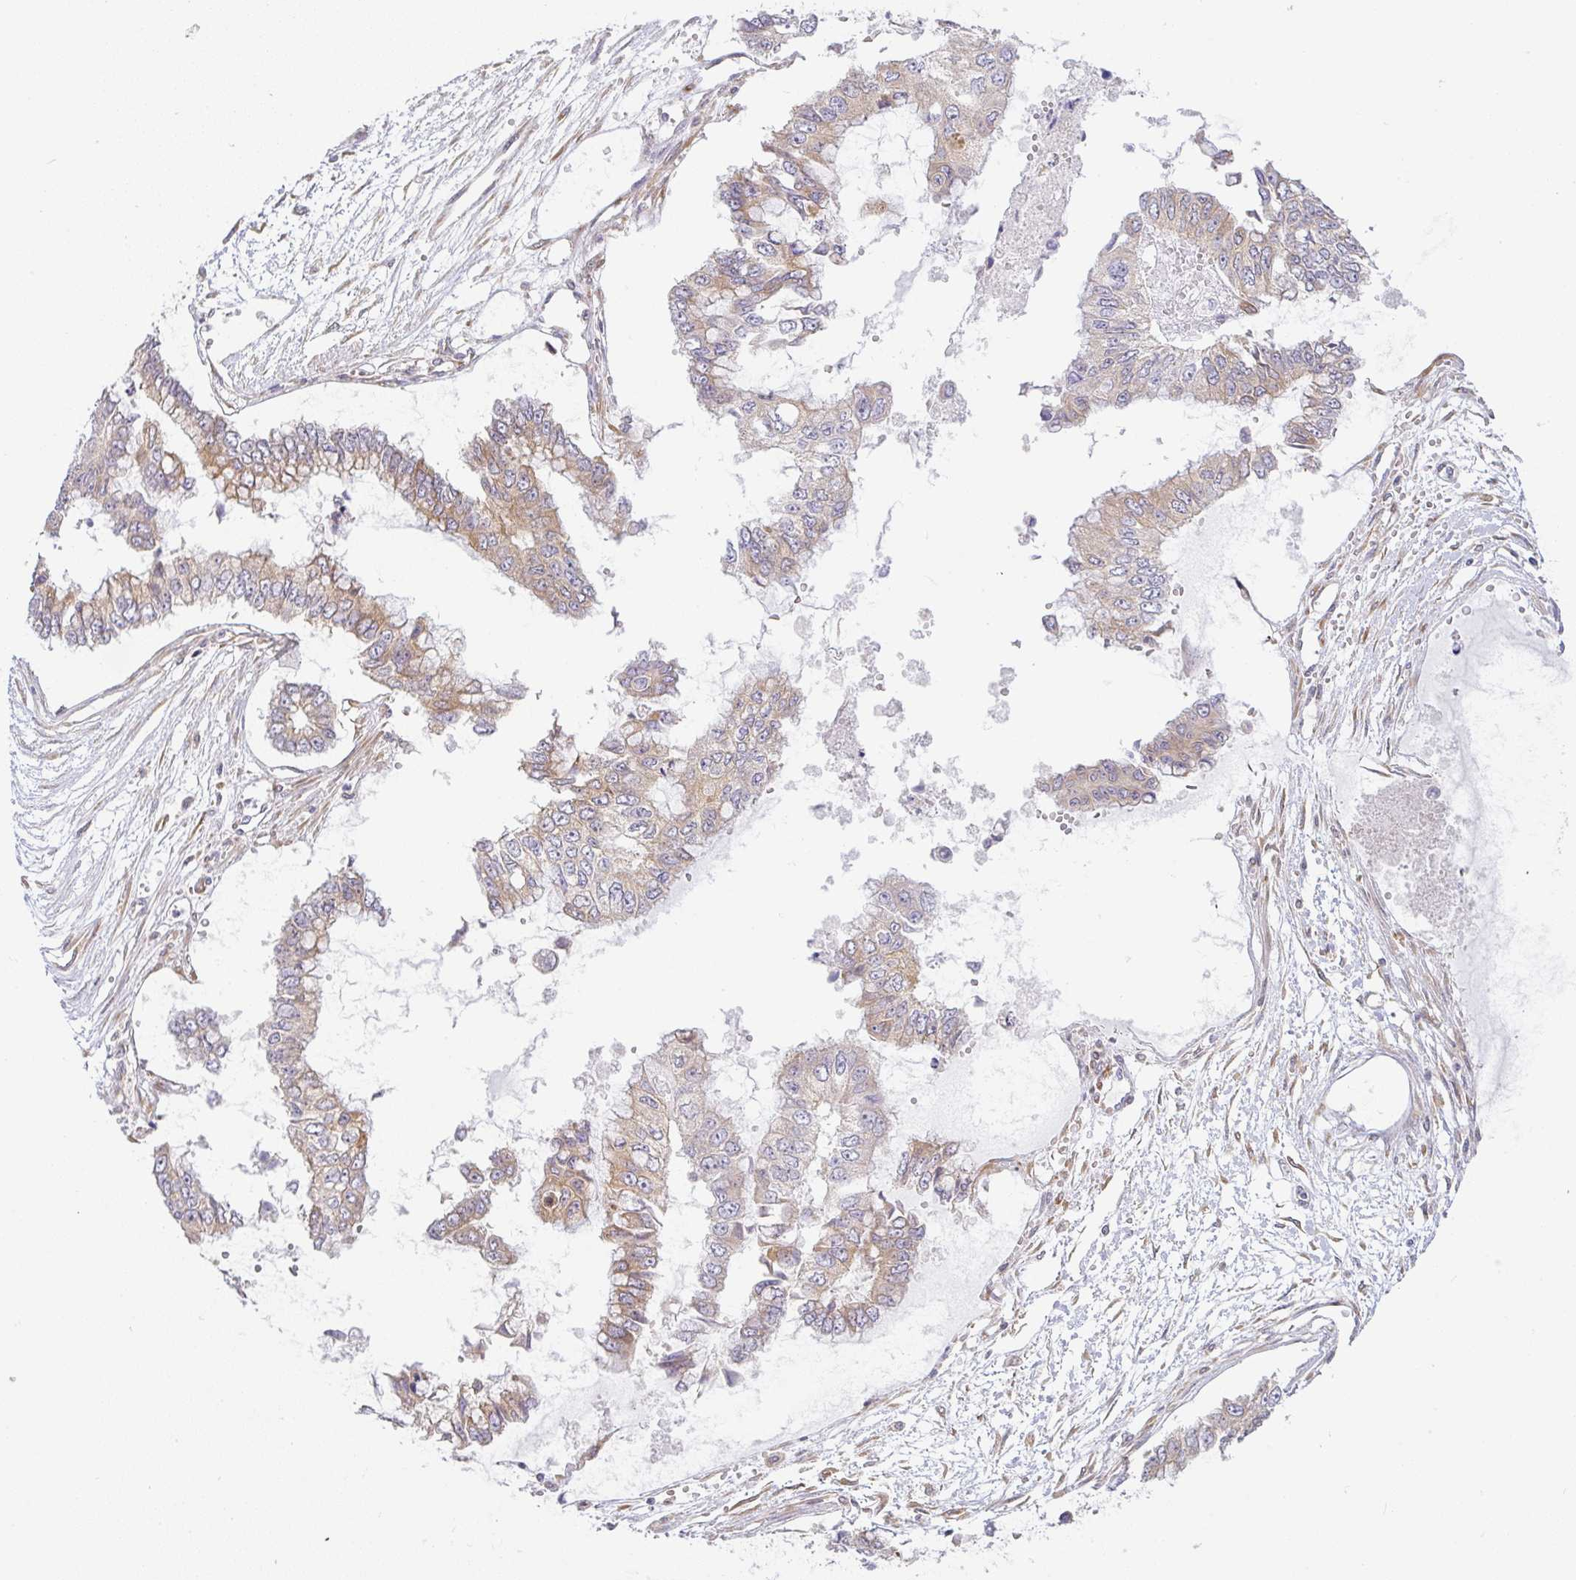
{"staining": {"intensity": "moderate", "quantity": "25%-75%", "location": "cytoplasmic/membranous"}, "tissue": "ovarian cancer", "cell_type": "Tumor cells", "image_type": "cancer", "snomed": [{"axis": "morphology", "description": "Cystadenocarcinoma, mucinous, NOS"}, {"axis": "topography", "description": "Ovary"}], "caption": "There is medium levels of moderate cytoplasmic/membranous expression in tumor cells of ovarian cancer, as demonstrated by immunohistochemical staining (brown color).", "gene": "DERL2", "patient": {"sex": "female", "age": 72}}